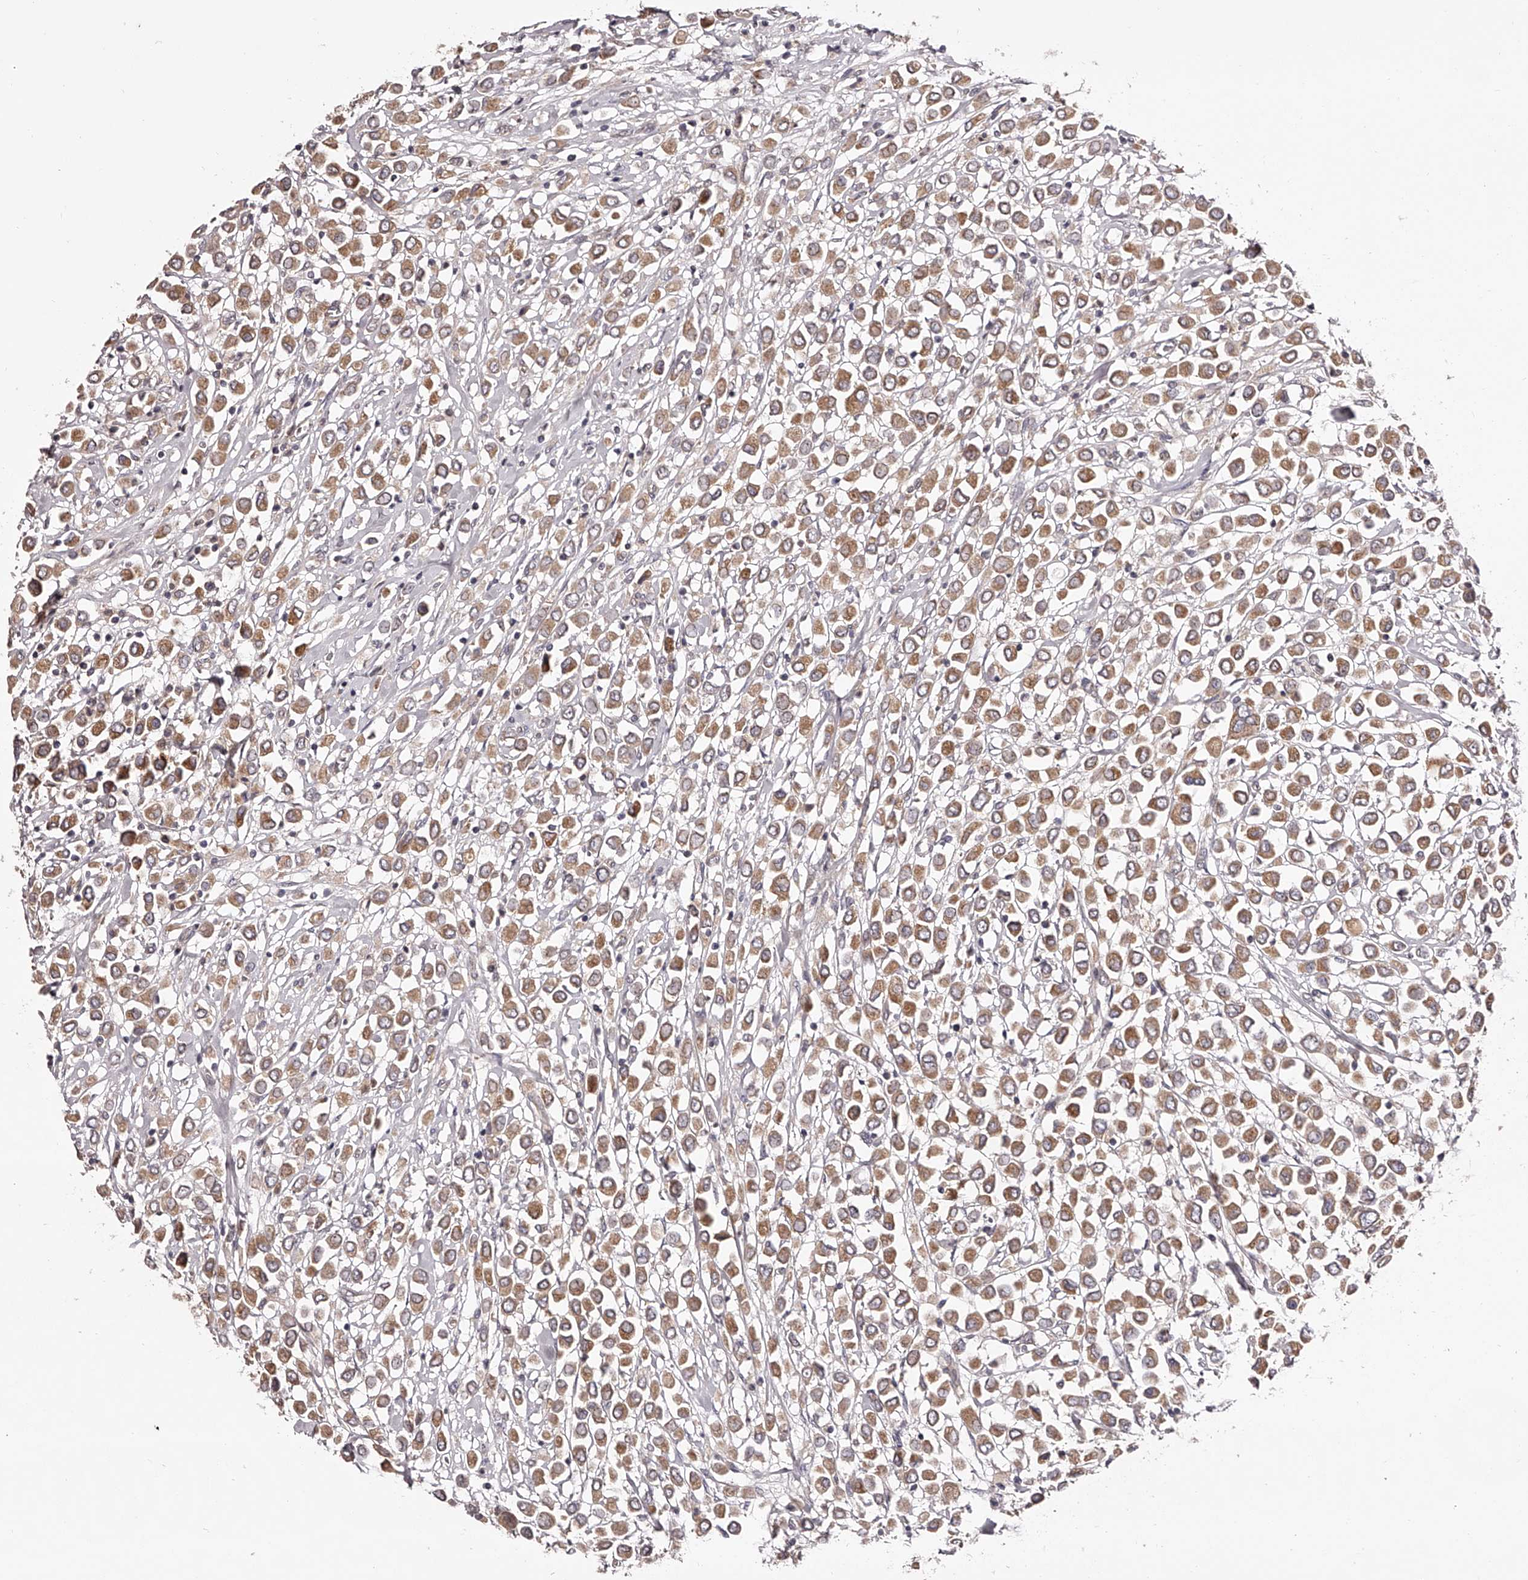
{"staining": {"intensity": "moderate", "quantity": ">75%", "location": "cytoplasmic/membranous"}, "tissue": "breast cancer", "cell_type": "Tumor cells", "image_type": "cancer", "snomed": [{"axis": "morphology", "description": "Duct carcinoma"}, {"axis": "topography", "description": "Breast"}], "caption": "Human invasive ductal carcinoma (breast) stained with a protein marker reveals moderate staining in tumor cells.", "gene": "ODF2L", "patient": {"sex": "female", "age": 61}}